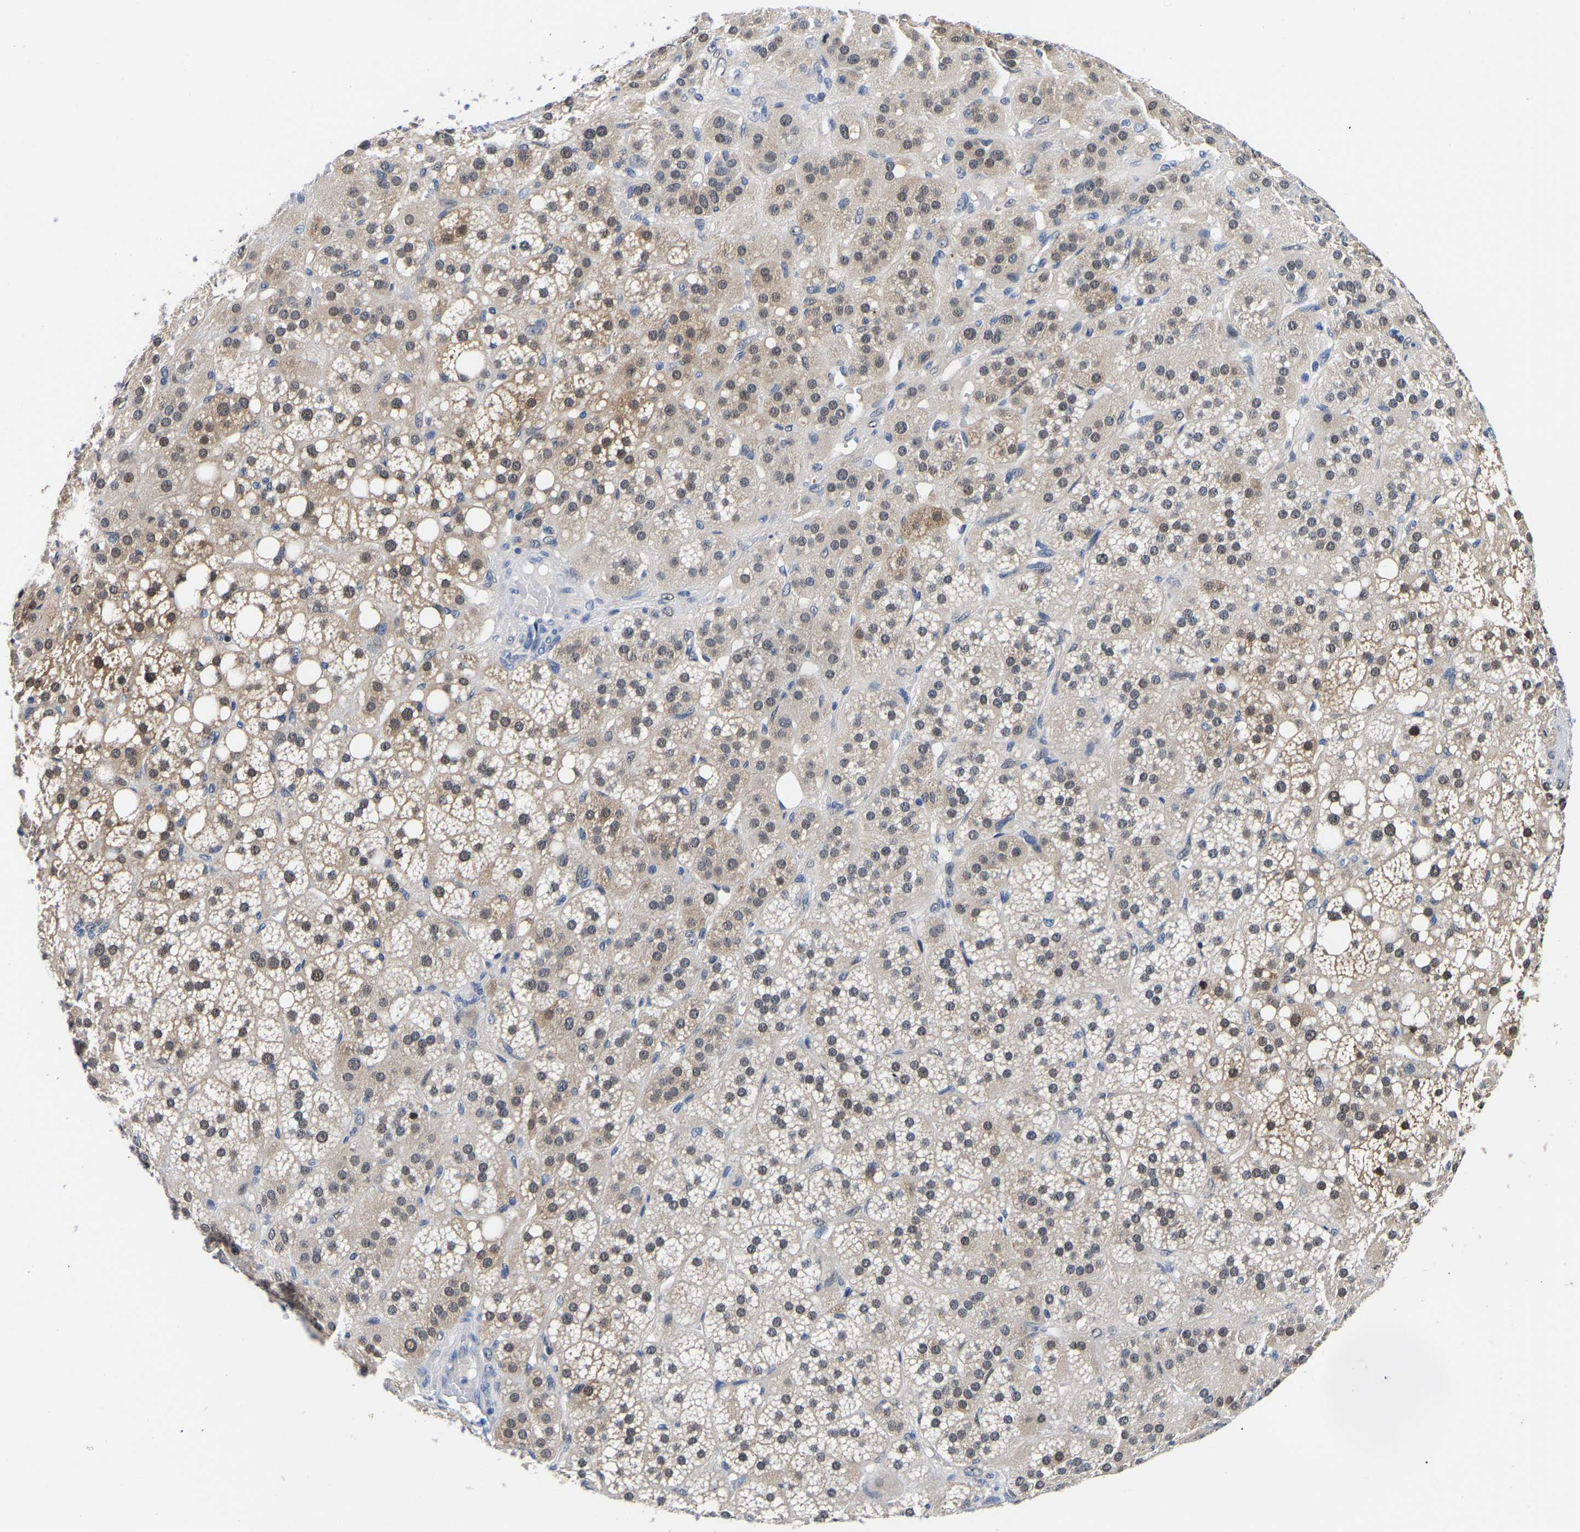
{"staining": {"intensity": "moderate", "quantity": "<25%", "location": "nuclear"}, "tissue": "adrenal gland", "cell_type": "Glandular cells", "image_type": "normal", "snomed": [{"axis": "morphology", "description": "Normal tissue, NOS"}, {"axis": "topography", "description": "Adrenal gland"}], "caption": "About <25% of glandular cells in normal human adrenal gland demonstrate moderate nuclear protein positivity as visualized by brown immunohistochemical staining.", "gene": "PTRHD1", "patient": {"sex": "female", "age": 59}}